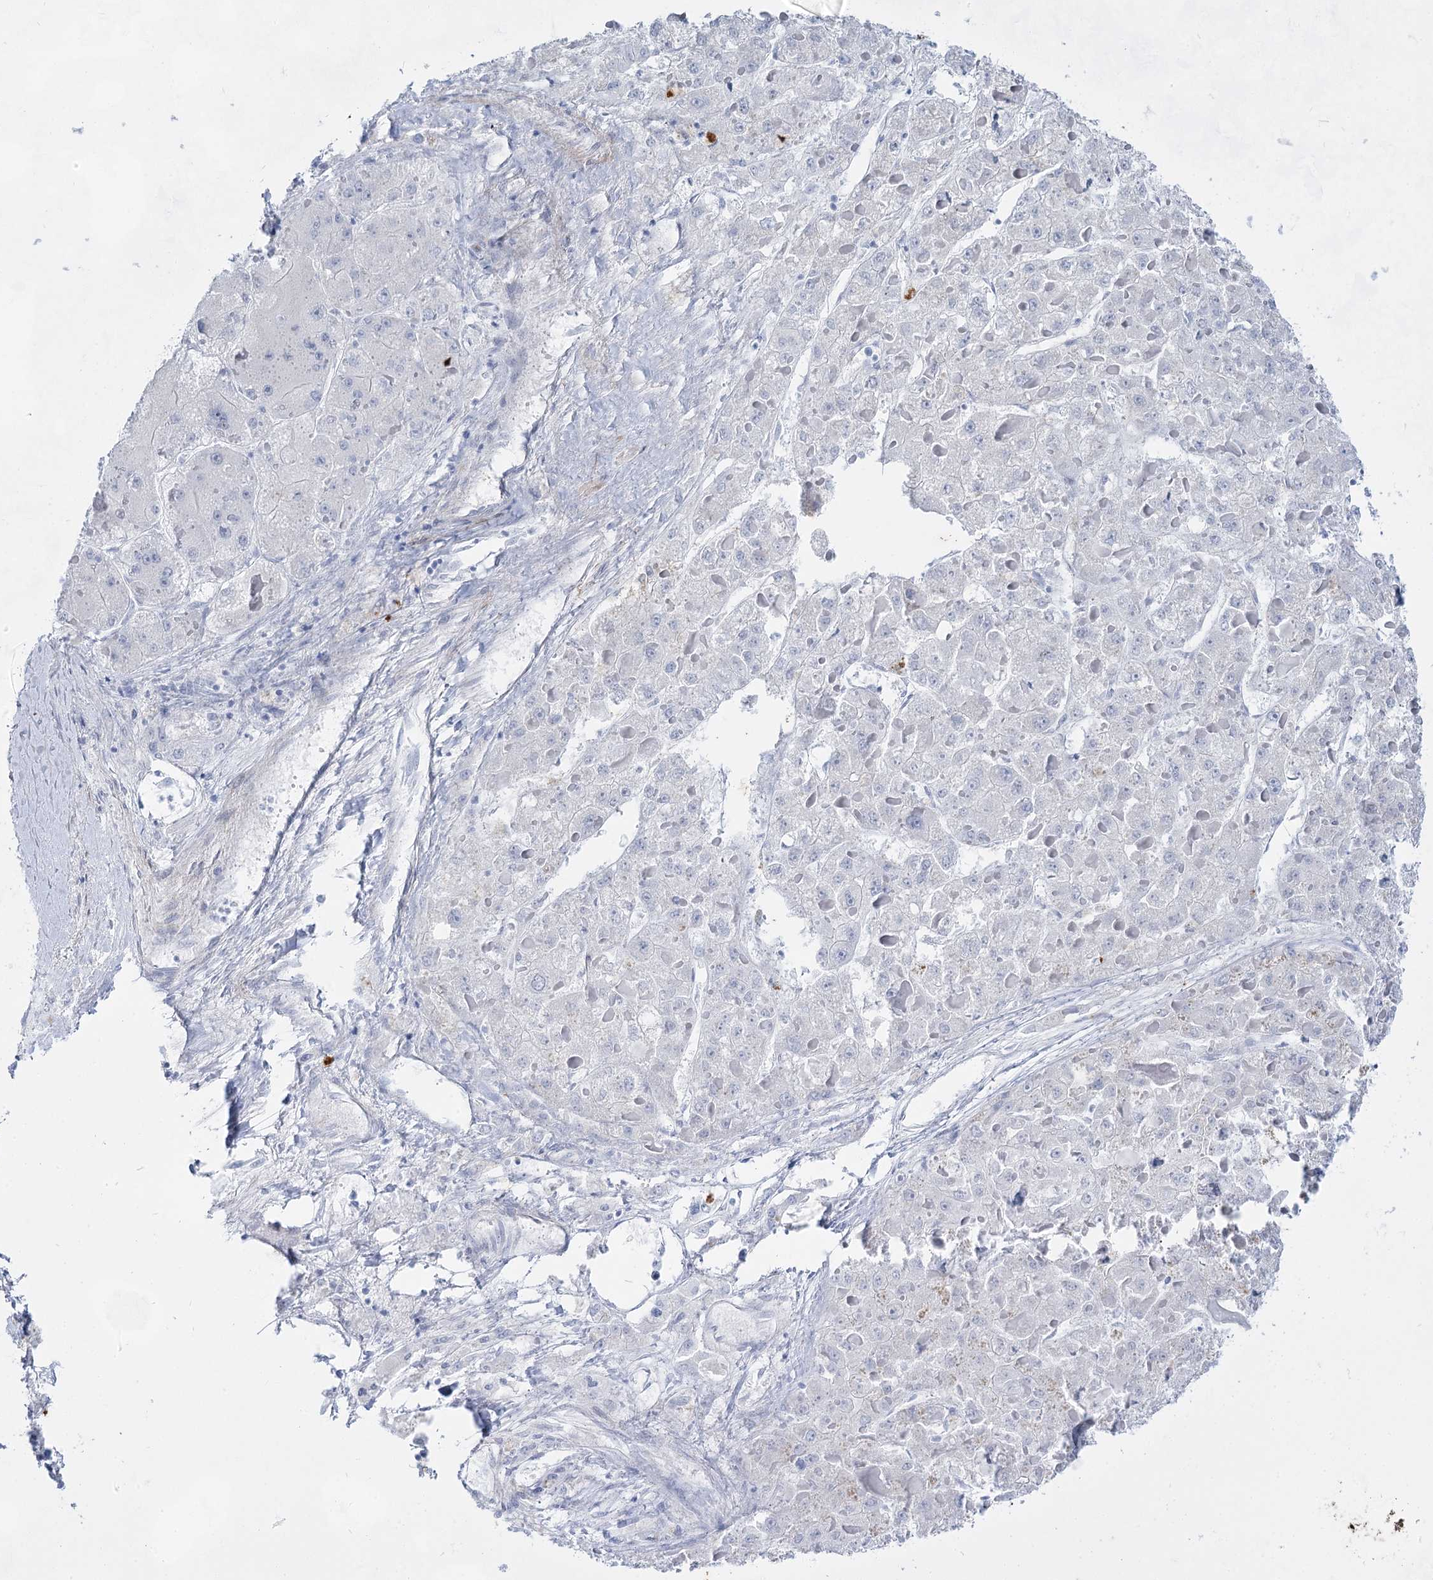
{"staining": {"intensity": "negative", "quantity": "none", "location": "none"}, "tissue": "liver cancer", "cell_type": "Tumor cells", "image_type": "cancer", "snomed": [{"axis": "morphology", "description": "Carcinoma, Hepatocellular, NOS"}, {"axis": "topography", "description": "Liver"}], "caption": "Immunohistochemical staining of human liver cancer reveals no significant expression in tumor cells.", "gene": "ACRV1", "patient": {"sex": "female", "age": 73}}